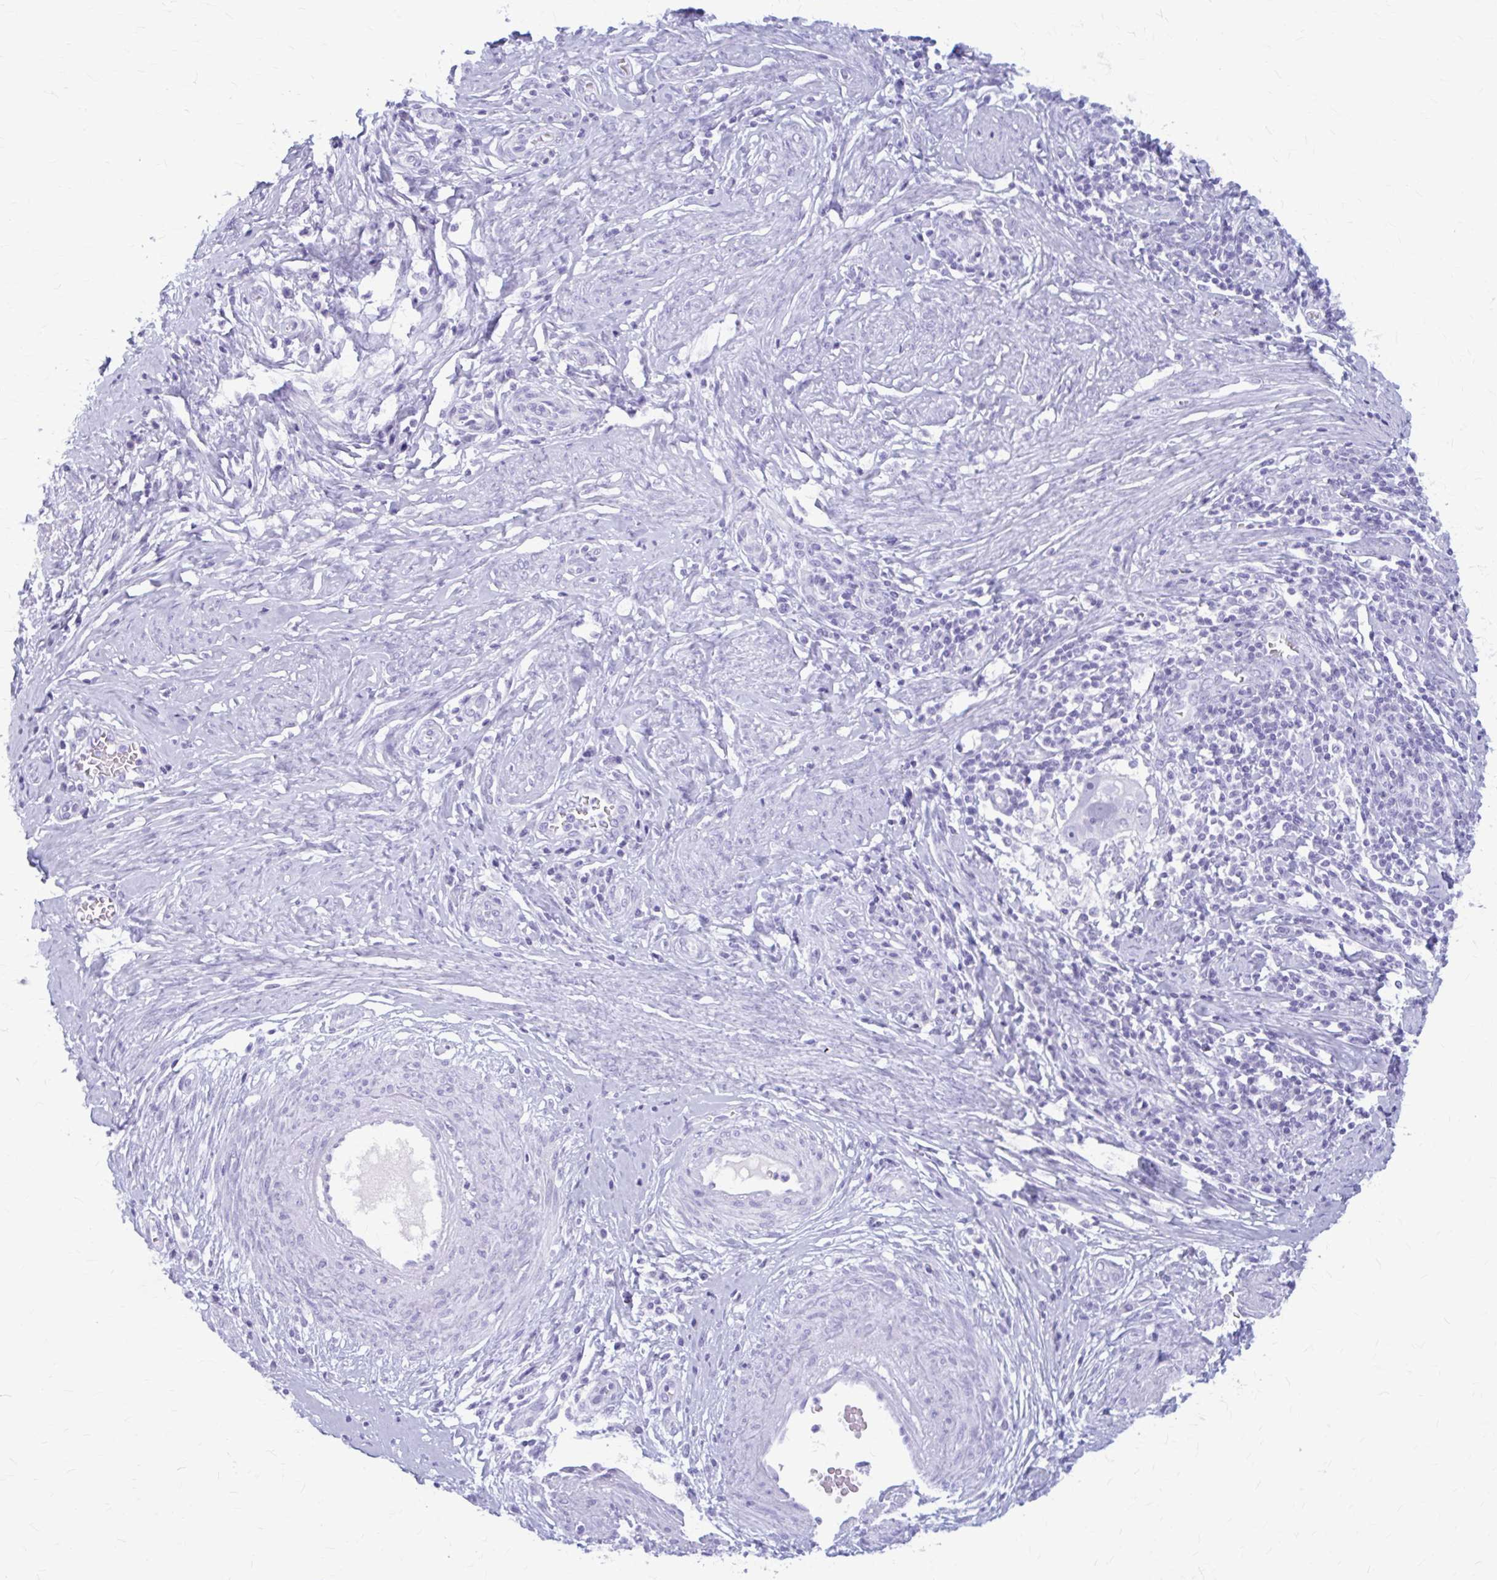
{"staining": {"intensity": "negative", "quantity": "none", "location": "none"}, "tissue": "cervical cancer", "cell_type": "Tumor cells", "image_type": "cancer", "snomed": [{"axis": "morphology", "description": "Normal tissue, NOS"}, {"axis": "morphology", "description": "Squamous cell carcinoma, NOS"}, {"axis": "topography", "description": "Cervix"}], "caption": "An IHC micrograph of cervical squamous cell carcinoma is shown. There is no staining in tumor cells of cervical squamous cell carcinoma.", "gene": "KLHDC7A", "patient": {"sex": "female", "age": 31}}